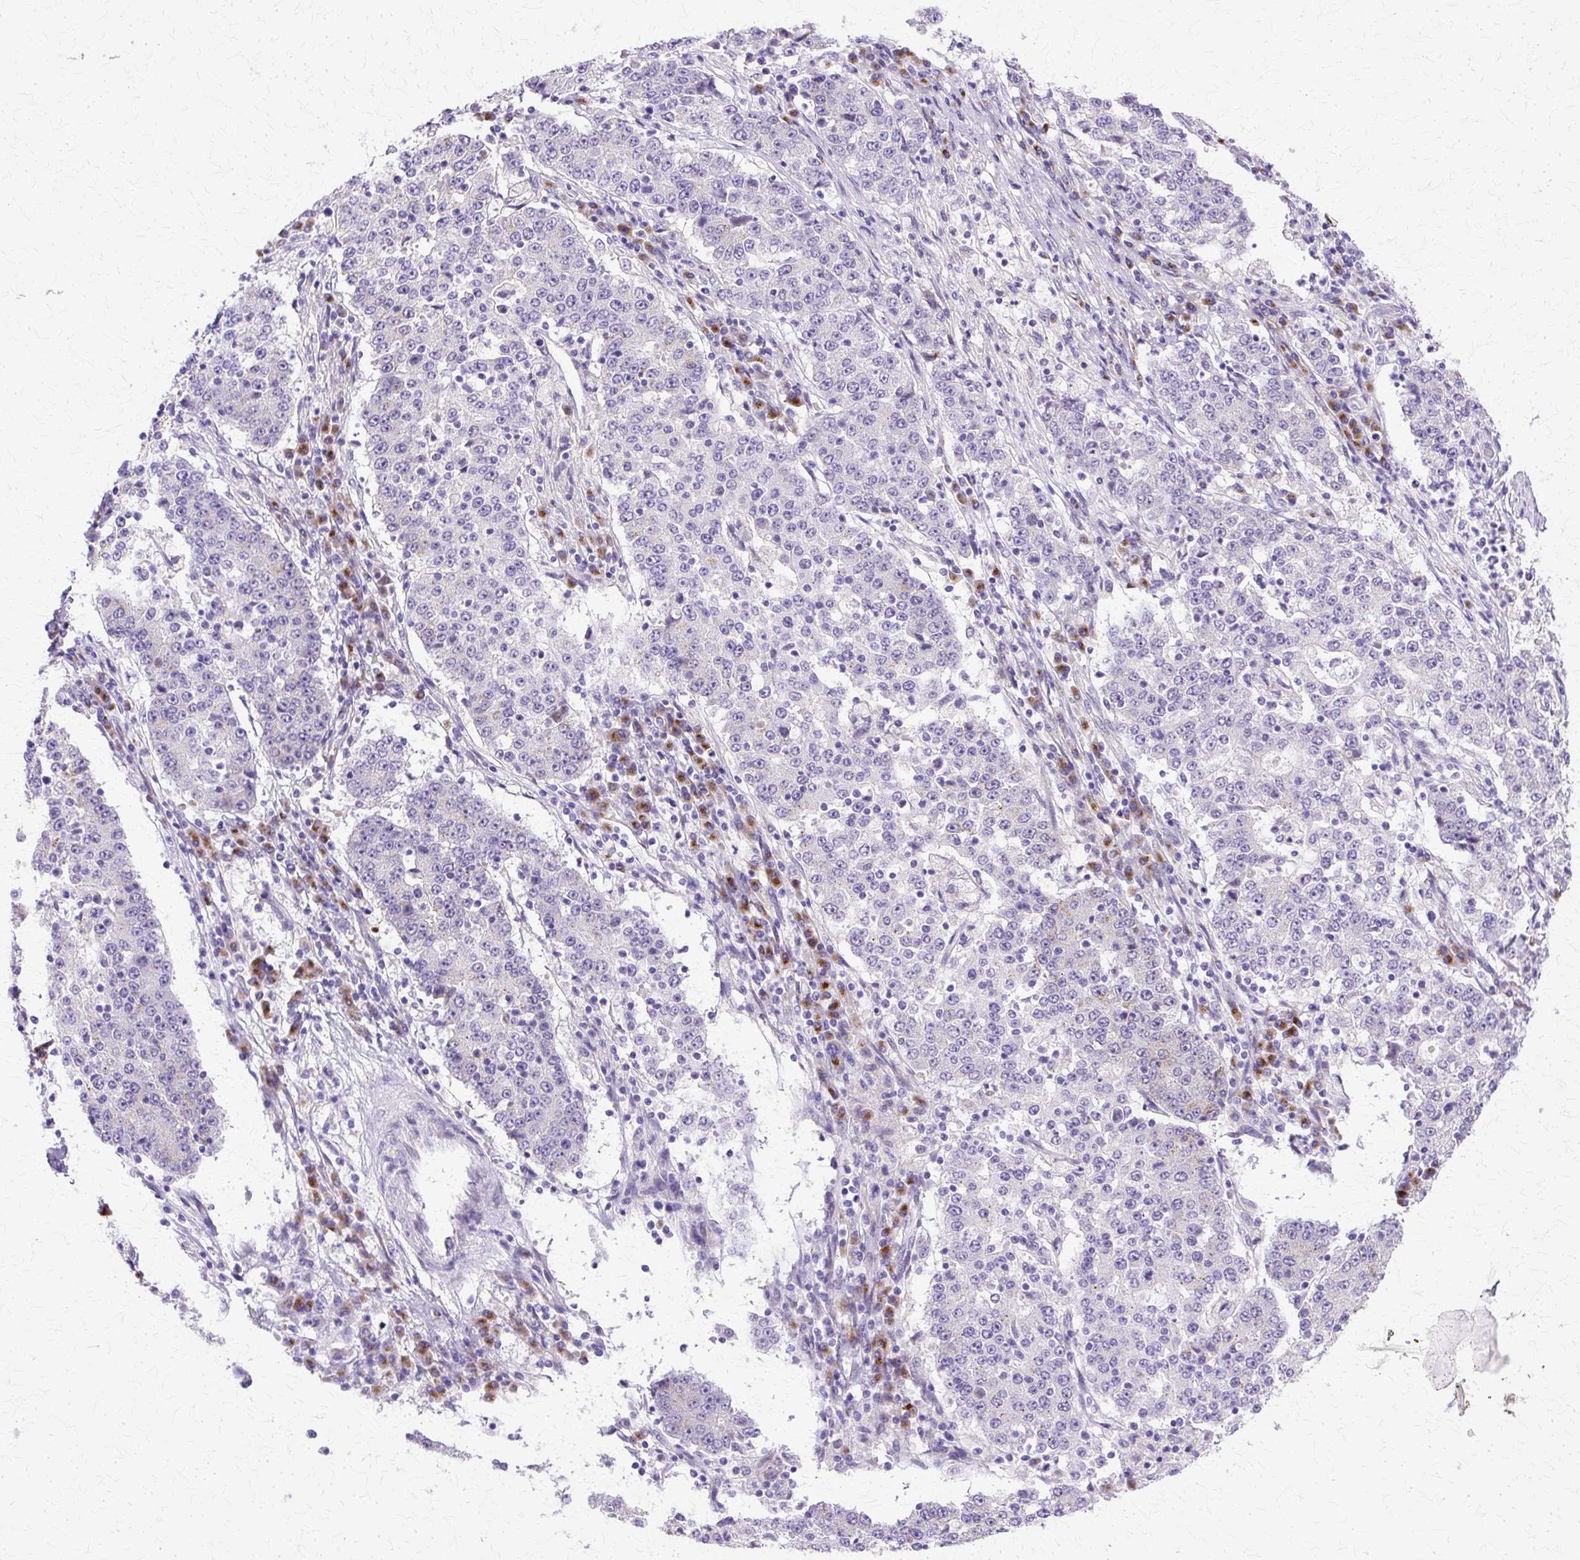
{"staining": {"intensity": "negative", "quantity": "none", "location": "none"}, "tissue": "stomach cancer", "cell_type": "Tumor cells", "image_type": "cancer", "snomed": [{"axis": "morphology", "description": "Adenocarcinoma, NOS"}, {"axis": "topography", "description": "Stomach"}], "caption": "Protein analysis of stomach adenocarcinoma demonstrates no significant staining in tumor cells. Brightfield microscopy of immunohistochemistry (IHC) stained with DAB (3,3'-diaminobenzidine) (brown) and hematoxylin (blue), captured at high magnification.", "gene": "TBC1D3G", "patient": {"sex": "male", "age": 59}}